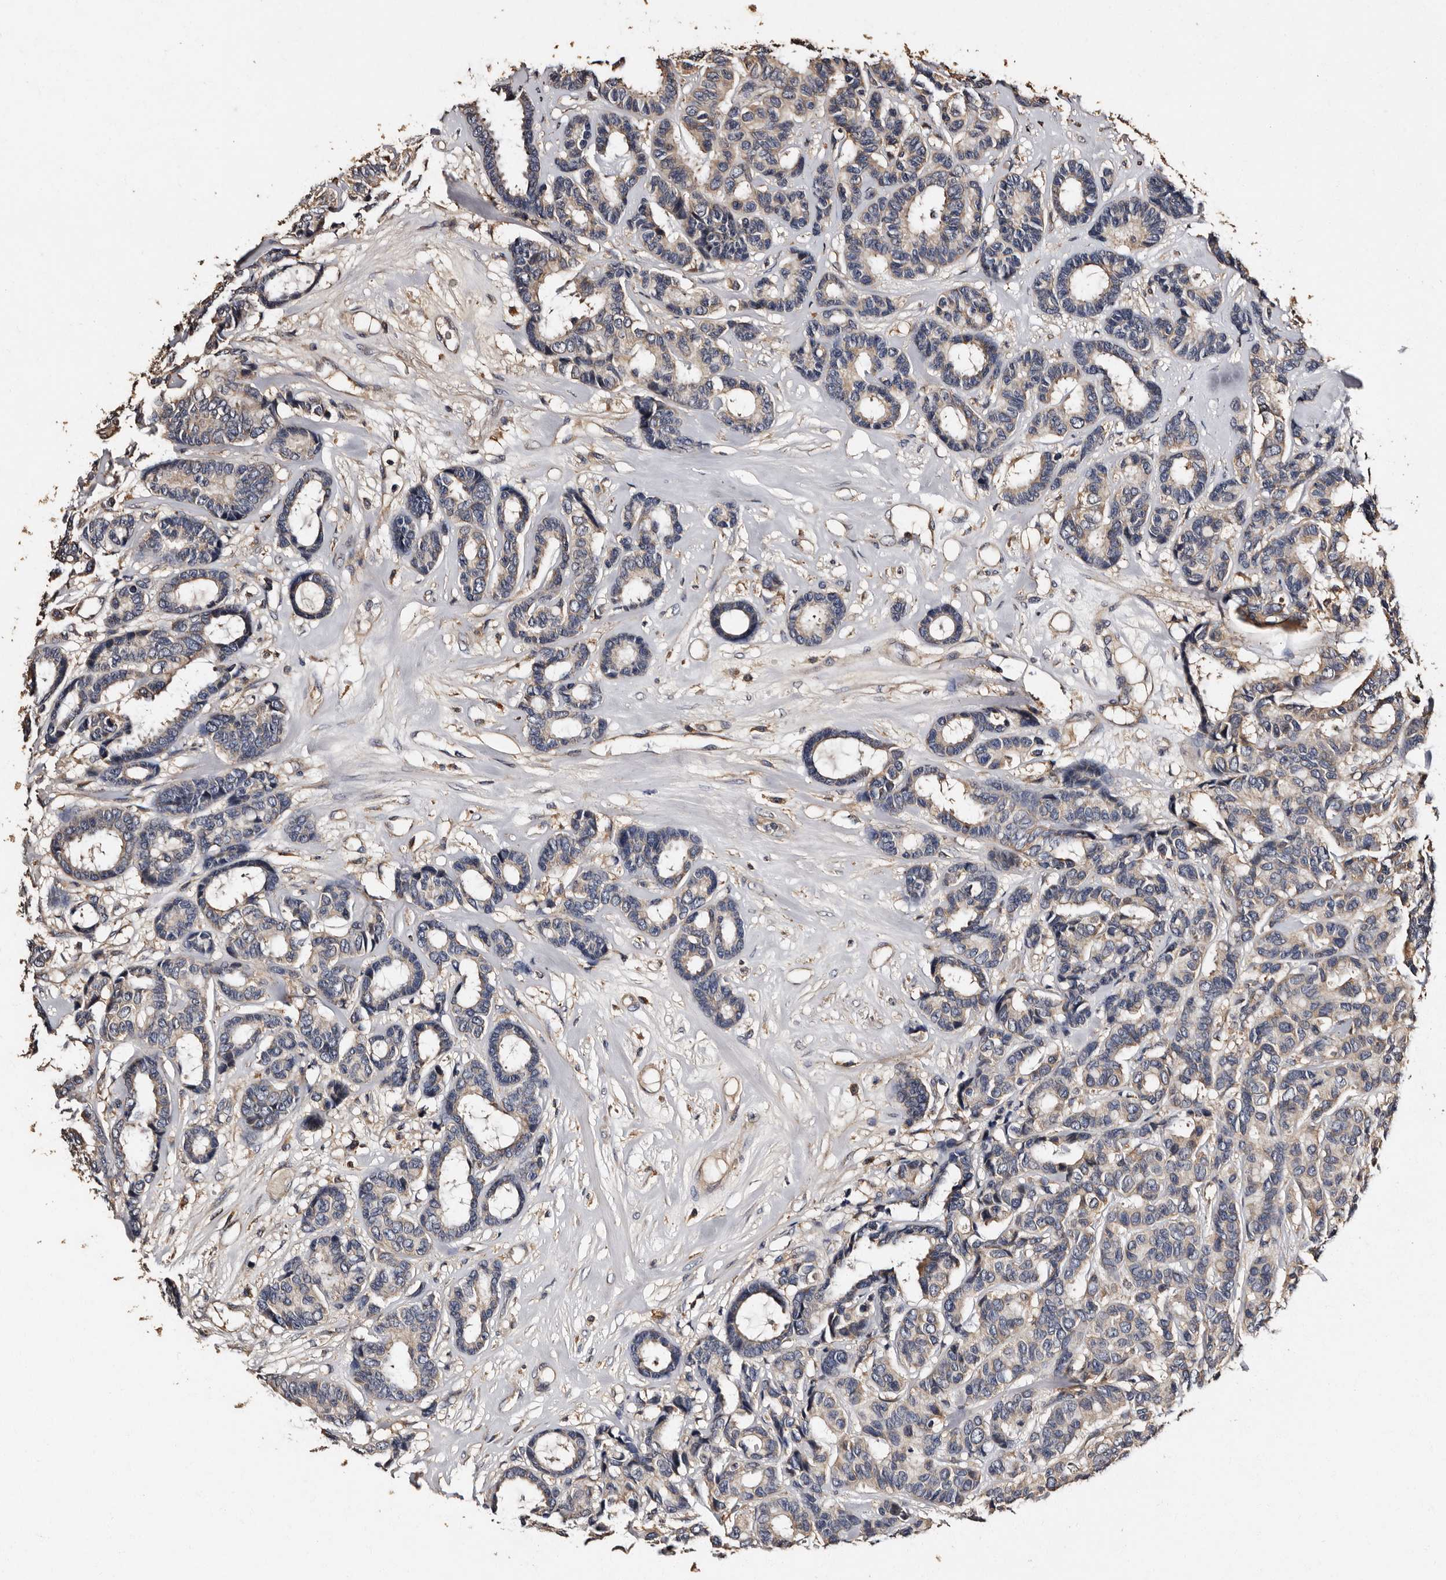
{"staining": {"intensity": "weak", "quantity": "<25%", "location": "cytoplasmic/membranous"}, "tissue": "breast cancer", "cell_type": "Tumor cells", "image_type": "cancer", "snomed": [{"axis": "morphology", "description": "Duct carcinoma"}, {"axis": "topography", "description": "Breast"}], "caption": "Tumor cells are negative for brown protein staining in breast cancer. Nuclei are stained in blue.", "gene": "ADCK5", "patient": {"sex": "female", "age": 87}}